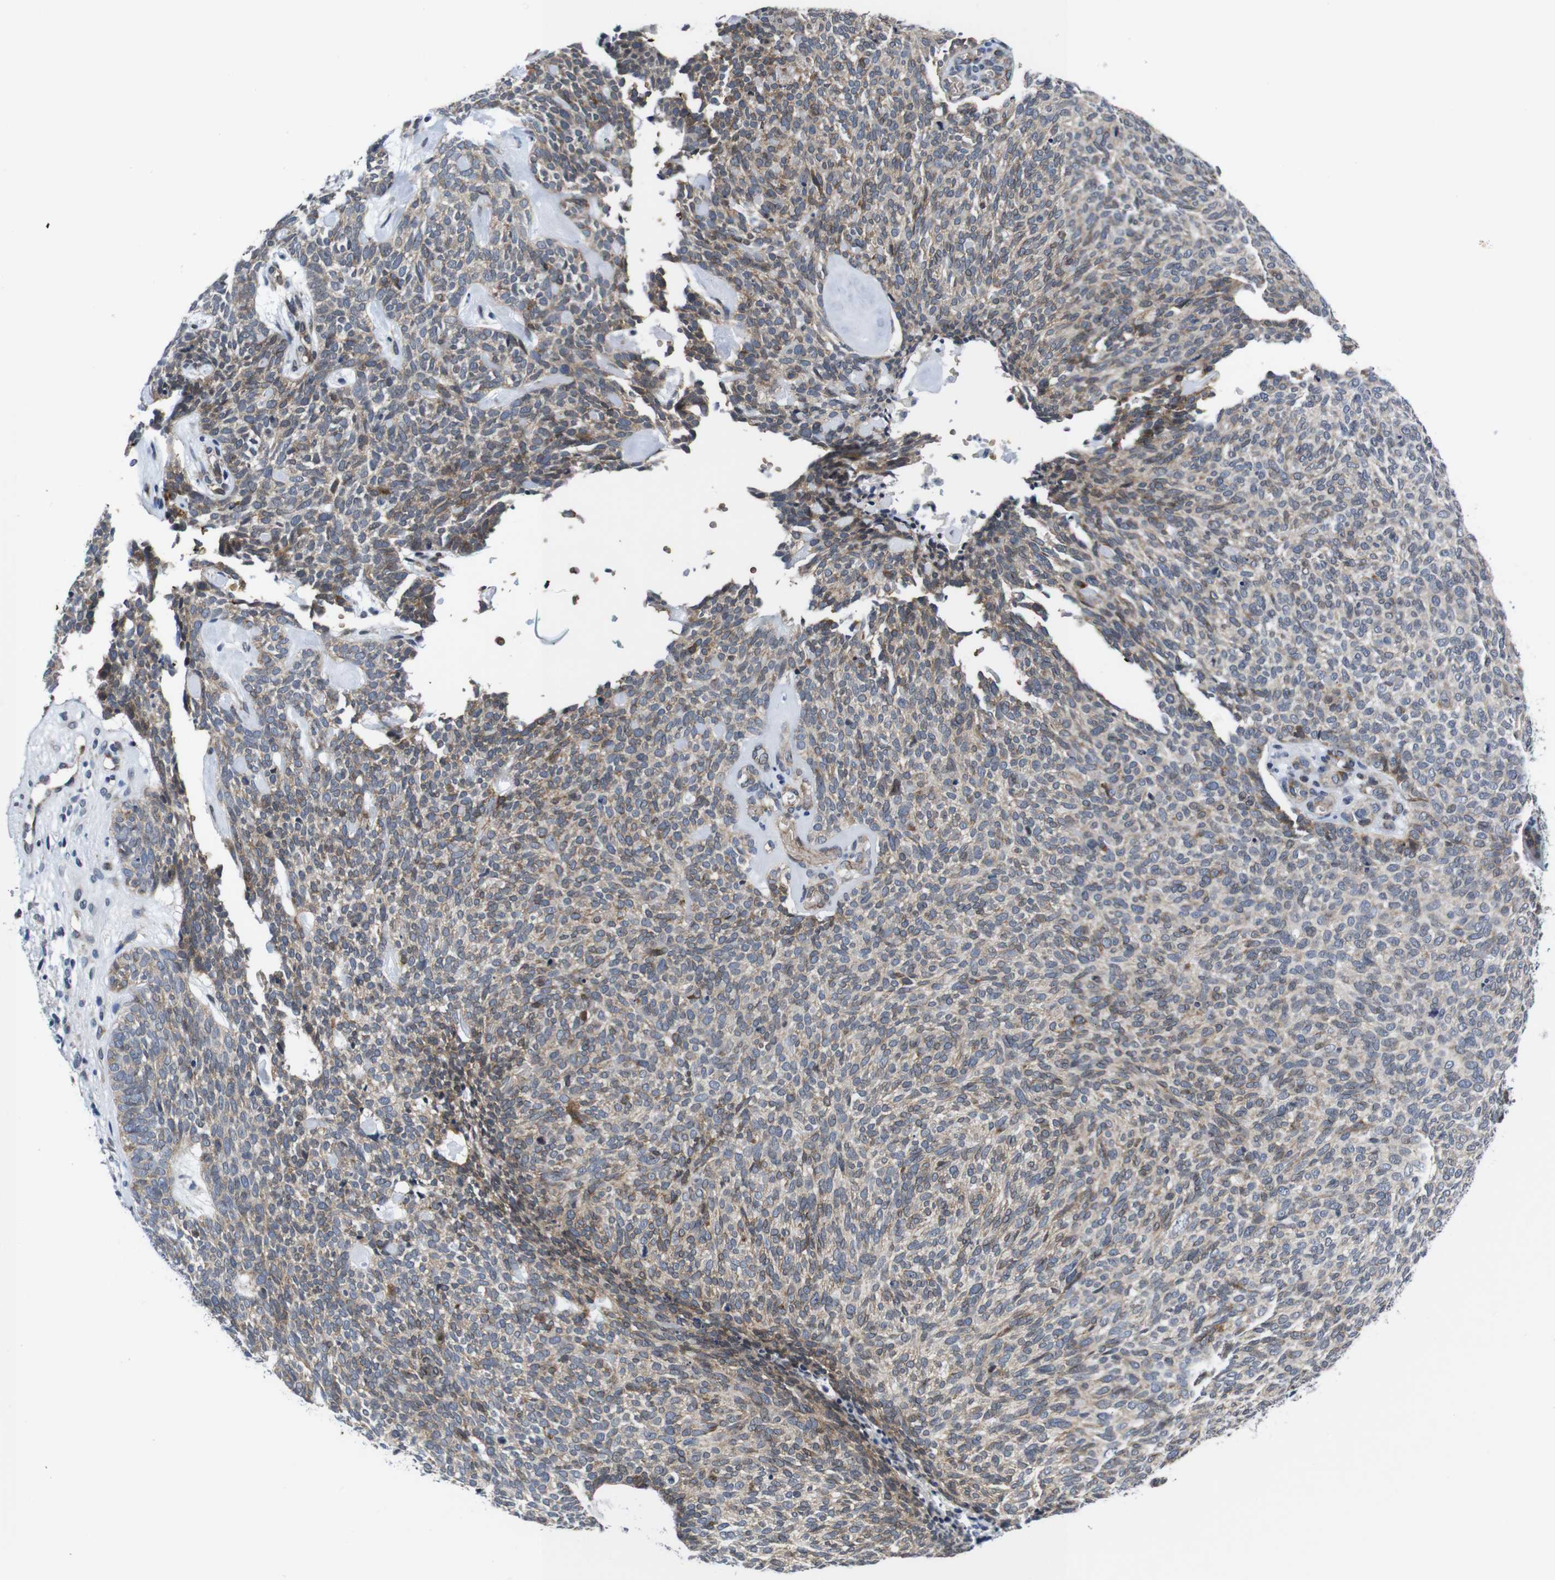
{"staining": {"intensity": "weak", "quantity": ">75%", "location": "cytoplasmic/membranous"}, "tissue": "skin cancer", "cell_type": "Tumor cells", "image_type": "cancer", "snomed": [{"axis": "morphology", "description": "Basal cell carcinoma"}, {"axis": "topography", "description": "Skin"}], "caption": "Basal cell carcinoma (skin) was stained to show a protein in brown. There is low levels of weak cytoplasmic/membranous expression in approximately >75% of tumor cells.", "gene": "SOCS3", "patient": {"sex": "female", "age": 84}}